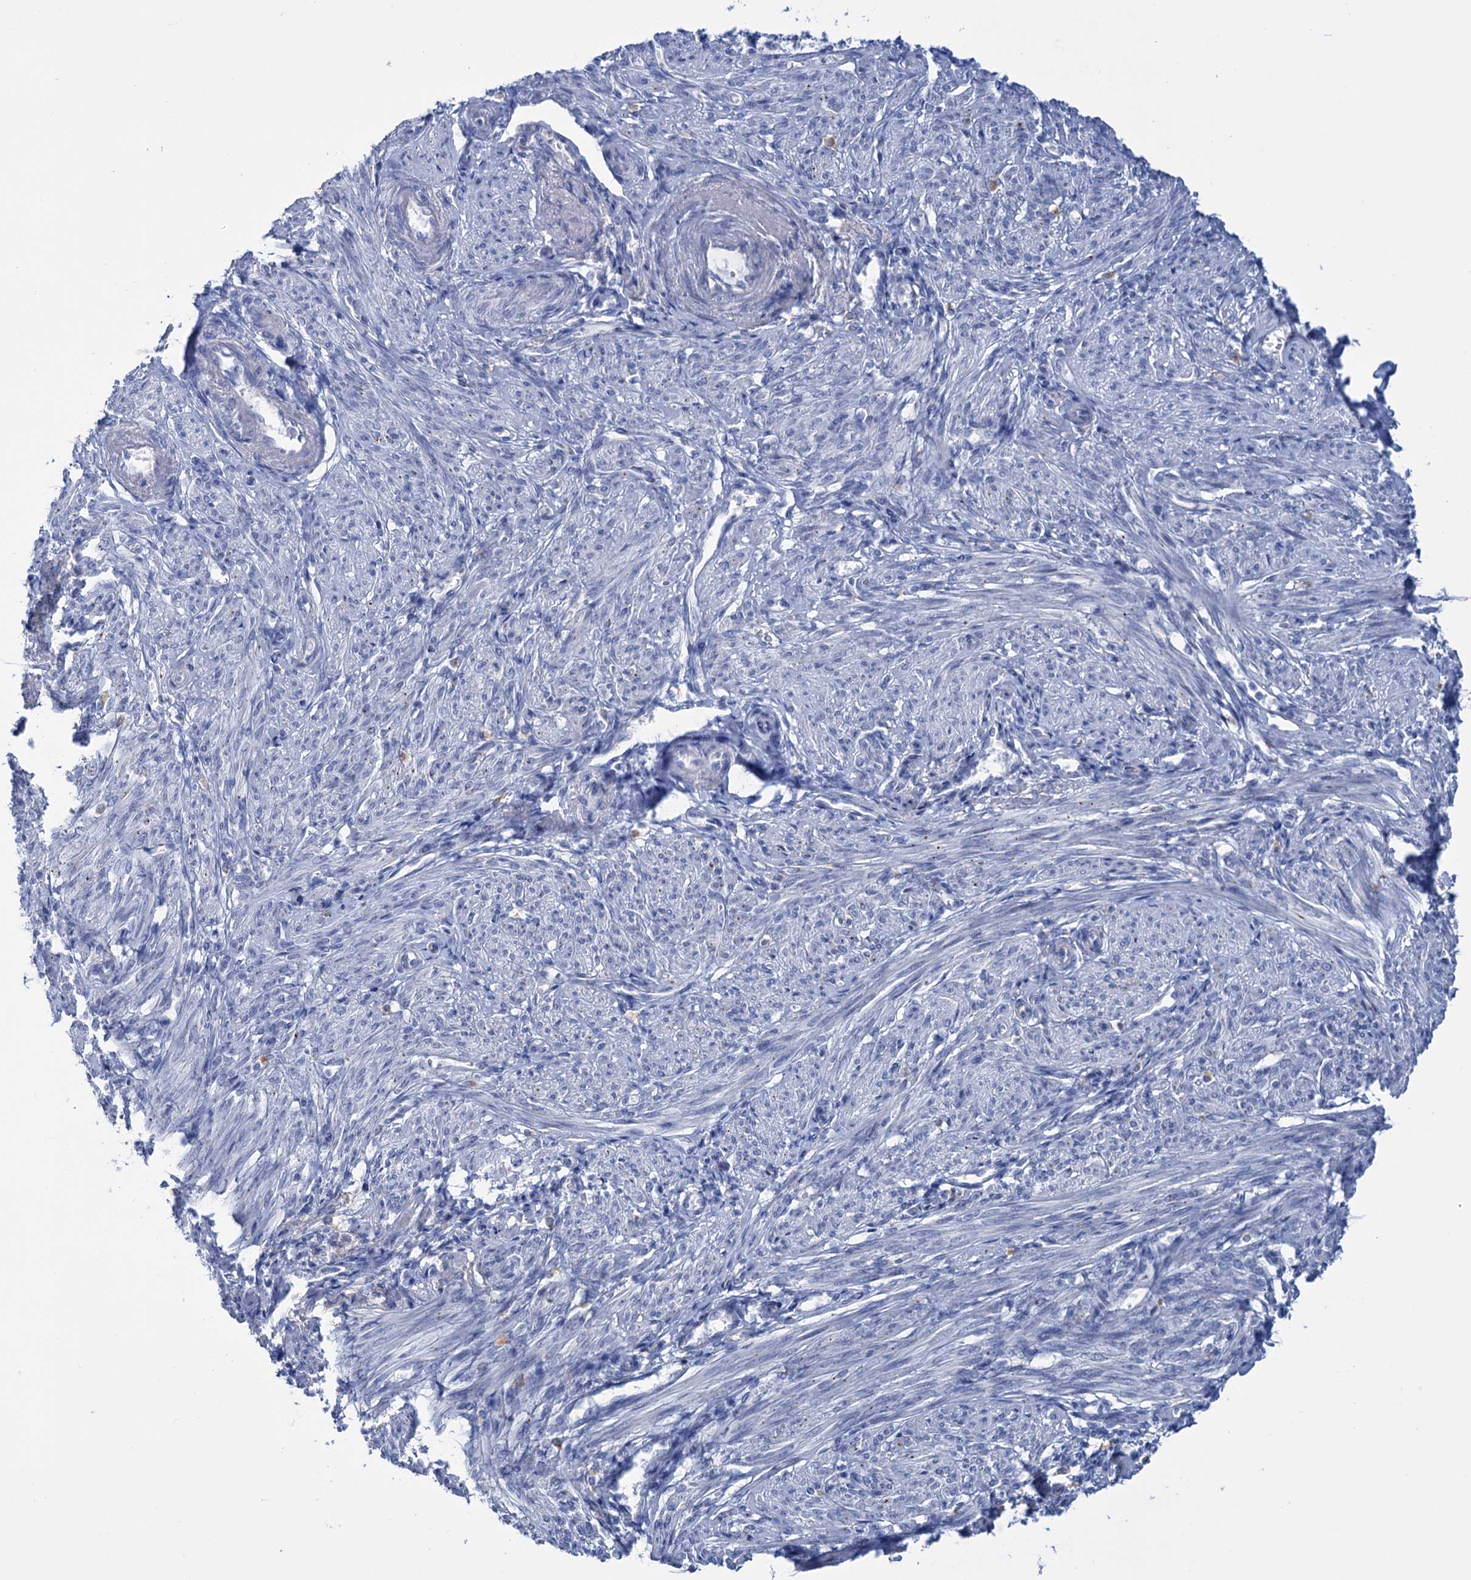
{"staining": {"intensity": "negative", "quantity": "none", "location": "none"}, "tissue": "smooth muscle", "cell_type": "Smooth muscle cells", "image_type": "normal", "snomed": [{"axis": "morphology", "description": "Normal tissue, NOS"}, {"axis": "topography", "description": "Smooth muscle"}], "caption": "Protein analysis of unremarkable smooth muscle demonstrates no significant expression in smooth muscle cells.", "gene": "FAAP20", "patient": {"sex": "female", "age": 39}}